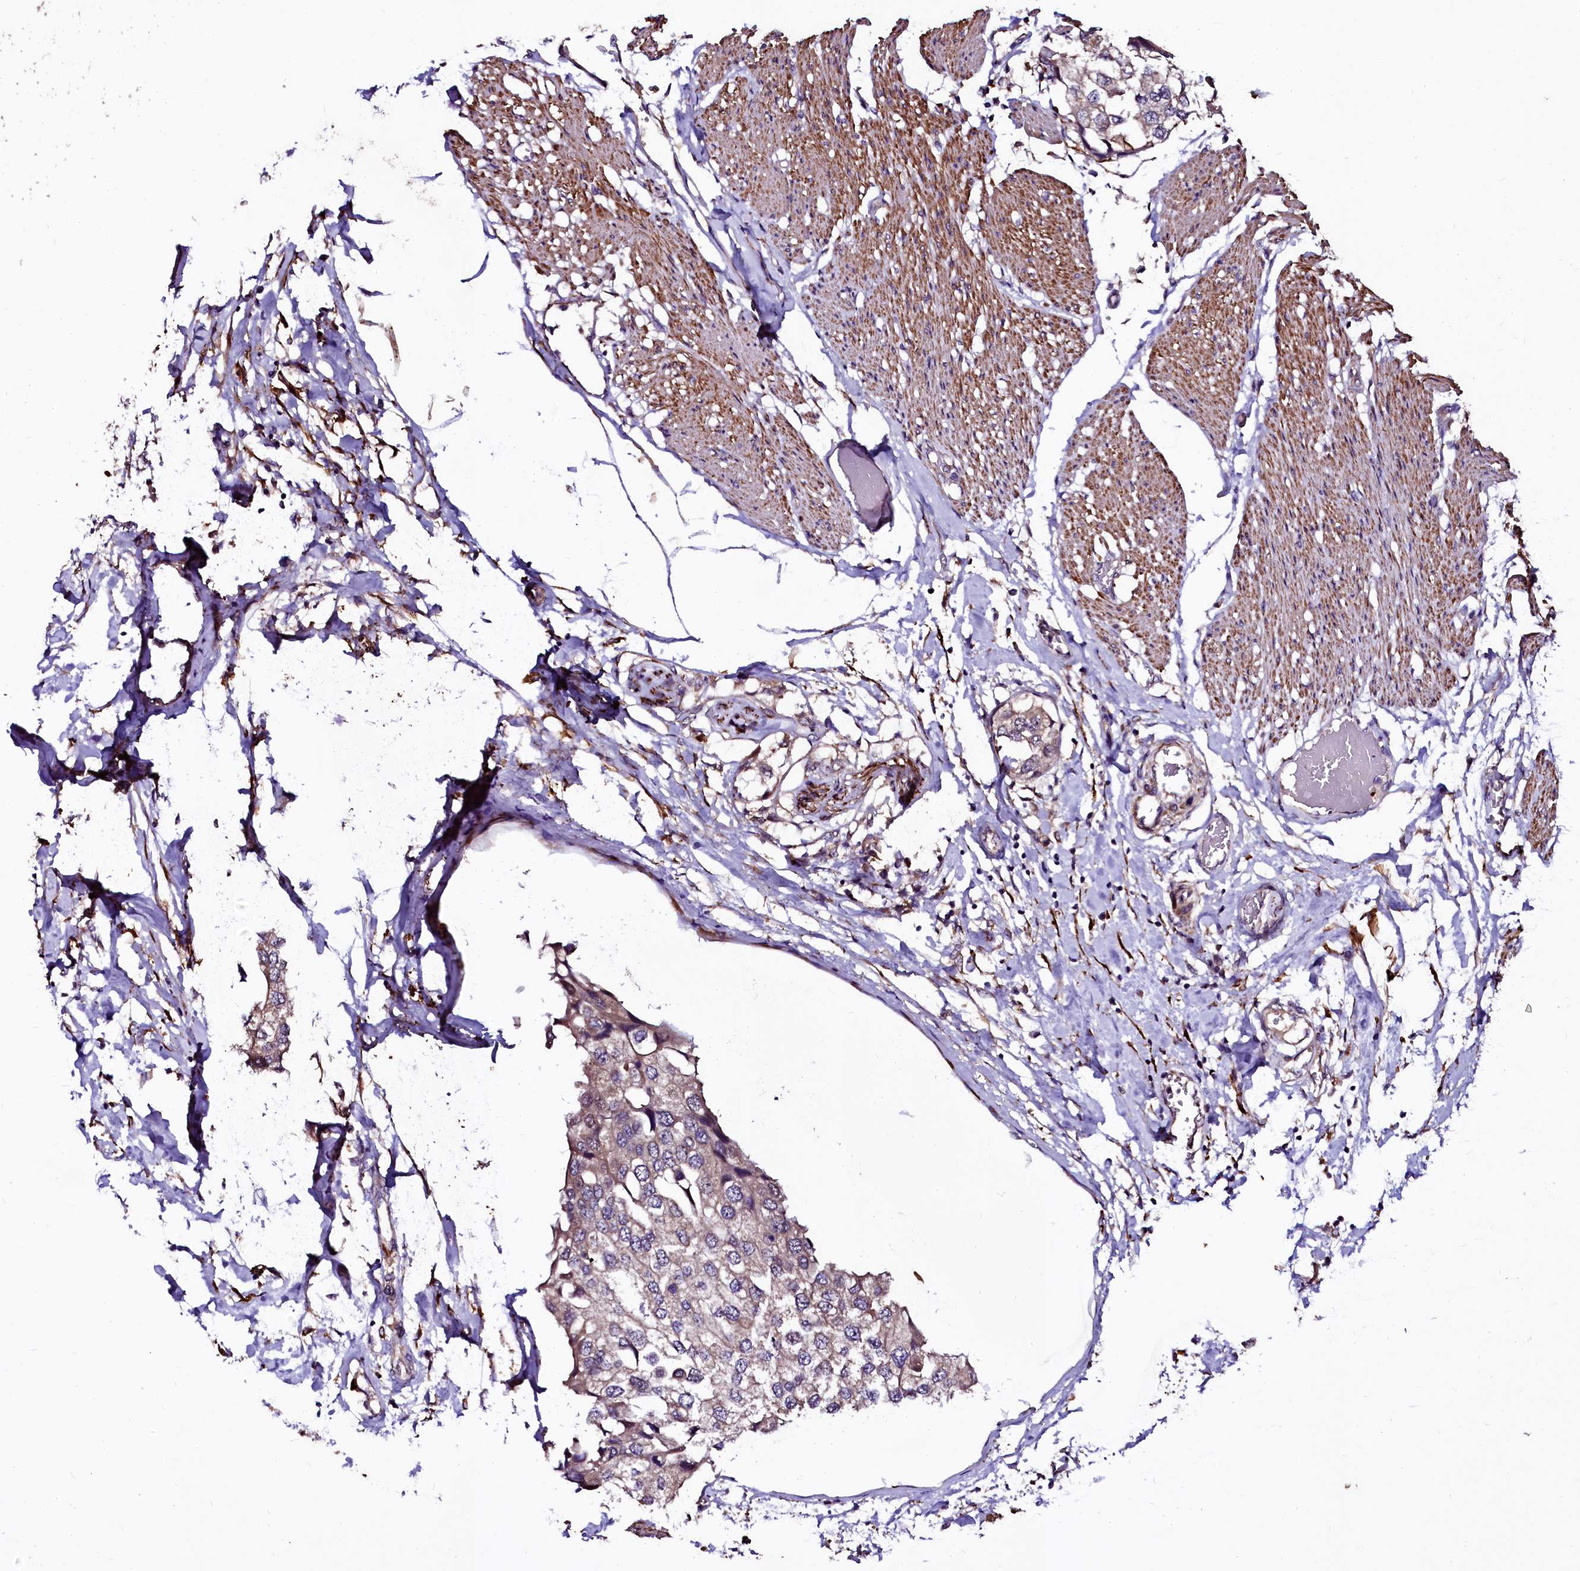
{"staining": {"intensity": "moderate", "quantity": ">75%", "location": "cytoplasmic/membranous"}, "tissue": "urothelial cancer", "cell_type": "Tumor cells", "image_type": "cancer", "snomed": [{"axis": "morphology", "description": "Urothelial carcinoma, High grade"}, {"axis": "topography", "description": "Urinary bladder"}], "caption": "IHC micrograph of urothelial cancer stained for a protein (brown), which exhibits medium levels of moderate cytoplasmic/membranous staining in approximately >75% of tumor cells.", "gene": "N4BP1", "patient": {"sex": "male", "age": 64}}